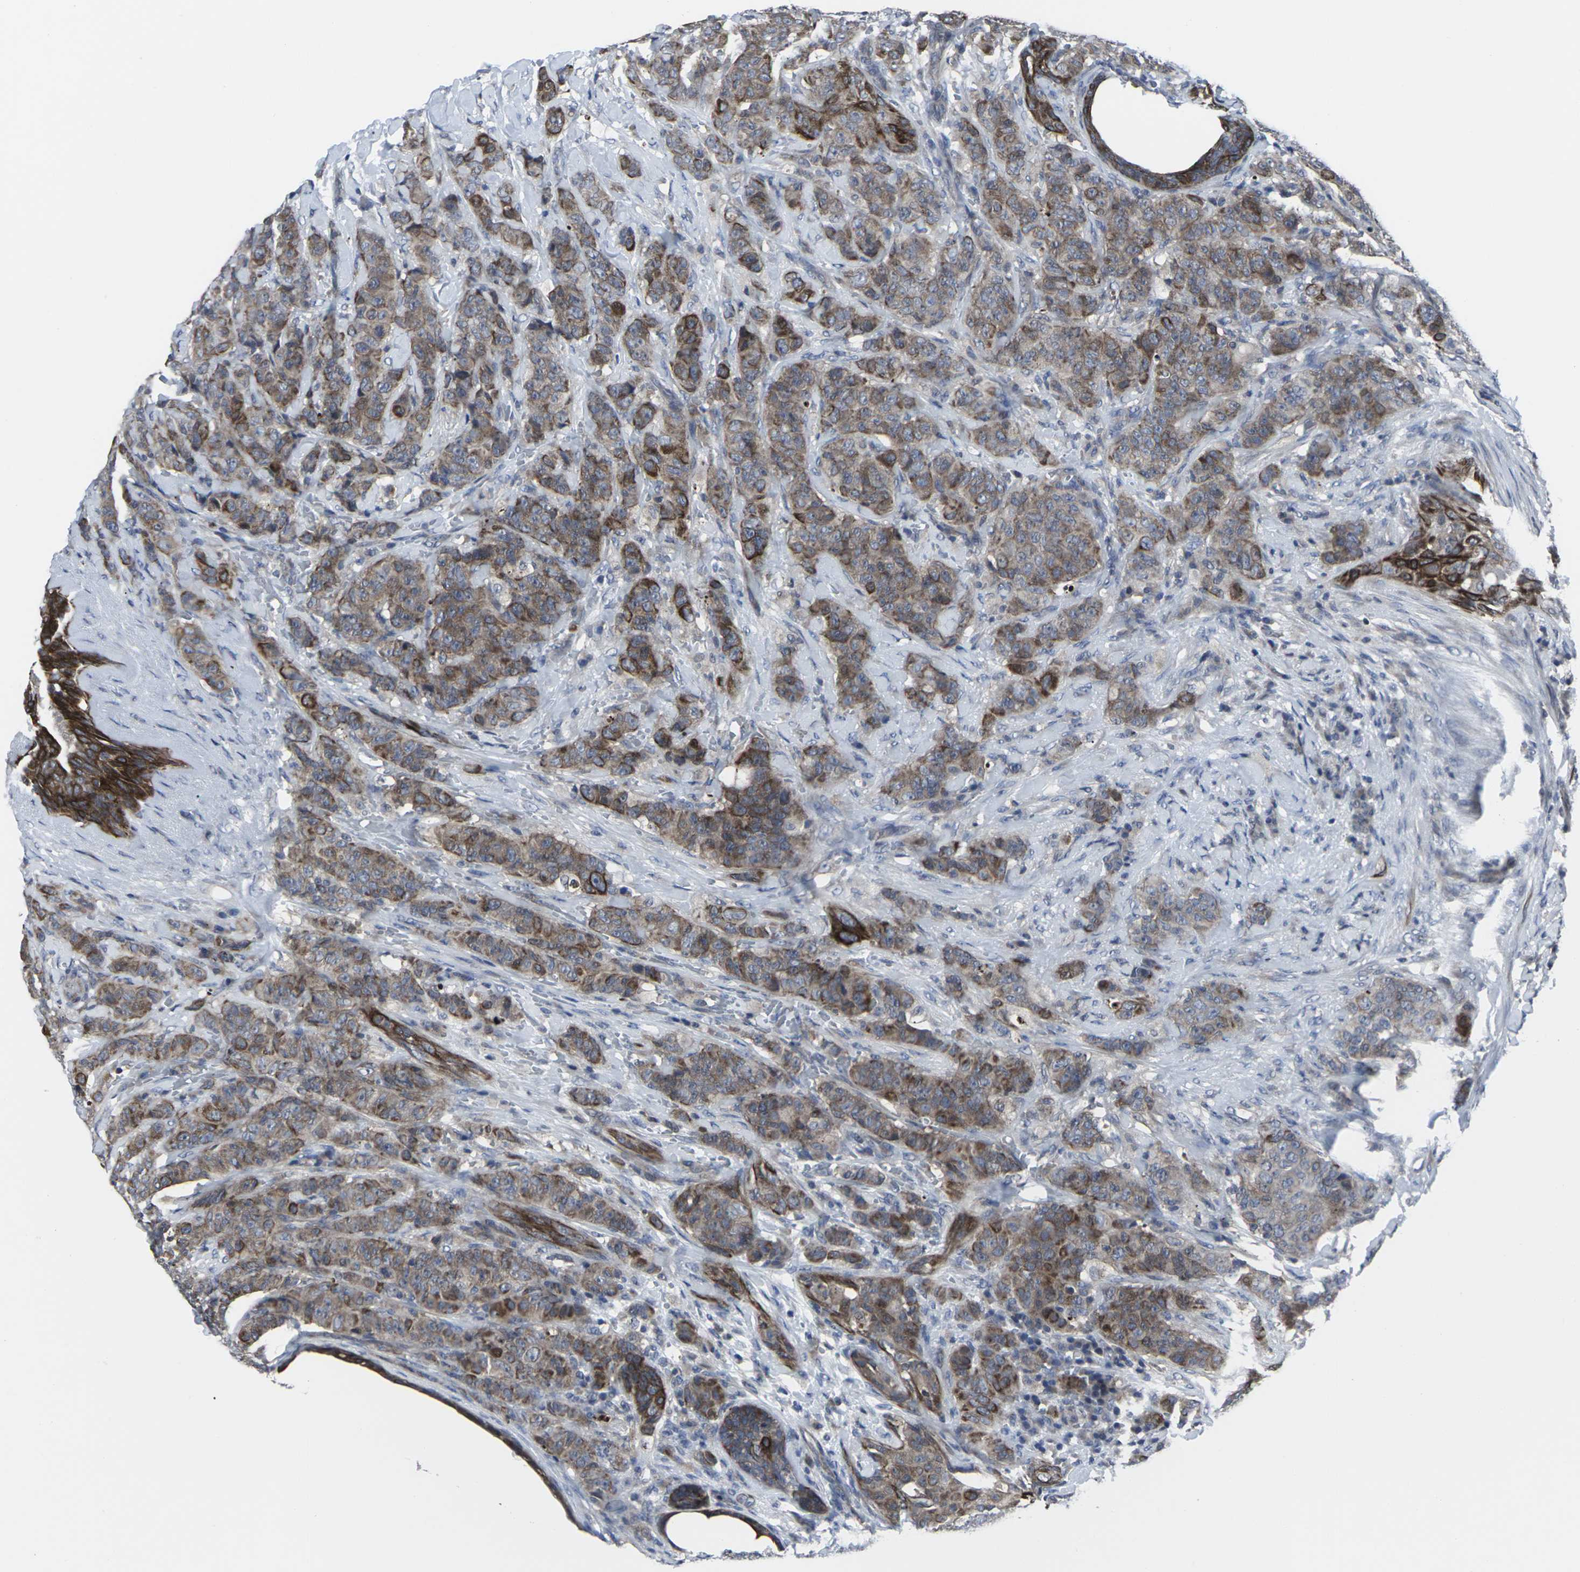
{"staining": {"intensity": "strong", "quantity": "25%-75%", "location": "cytoplasmic/membranous"}, "tissue": "breast cancer", "cell_type": "Tumor cells", "image_type": "cancer", "snomed": [{"axis": "morphology", "description": "Normal tissue, NOS"}, {"axis": "morphology", "description": "Duct carcinoma"}, {"axis": "topography", "description": "Breast"}], "caption": "Immunohistochemistry (IHC) staining of infiltrating ductal carcinoma (breast), which shows high levels of strong cytoplasmic/membranous positivity in approximately 25%-75% of tumor cells indicating strong cytoplasmic/membranous protein positivity. The staining was performed using DAB (brown) for protein detection and nuclei were counterstained in hematoxylin (blue).", "gene": "HPRT1", "patient": {"sex": "female", "age": 40}}